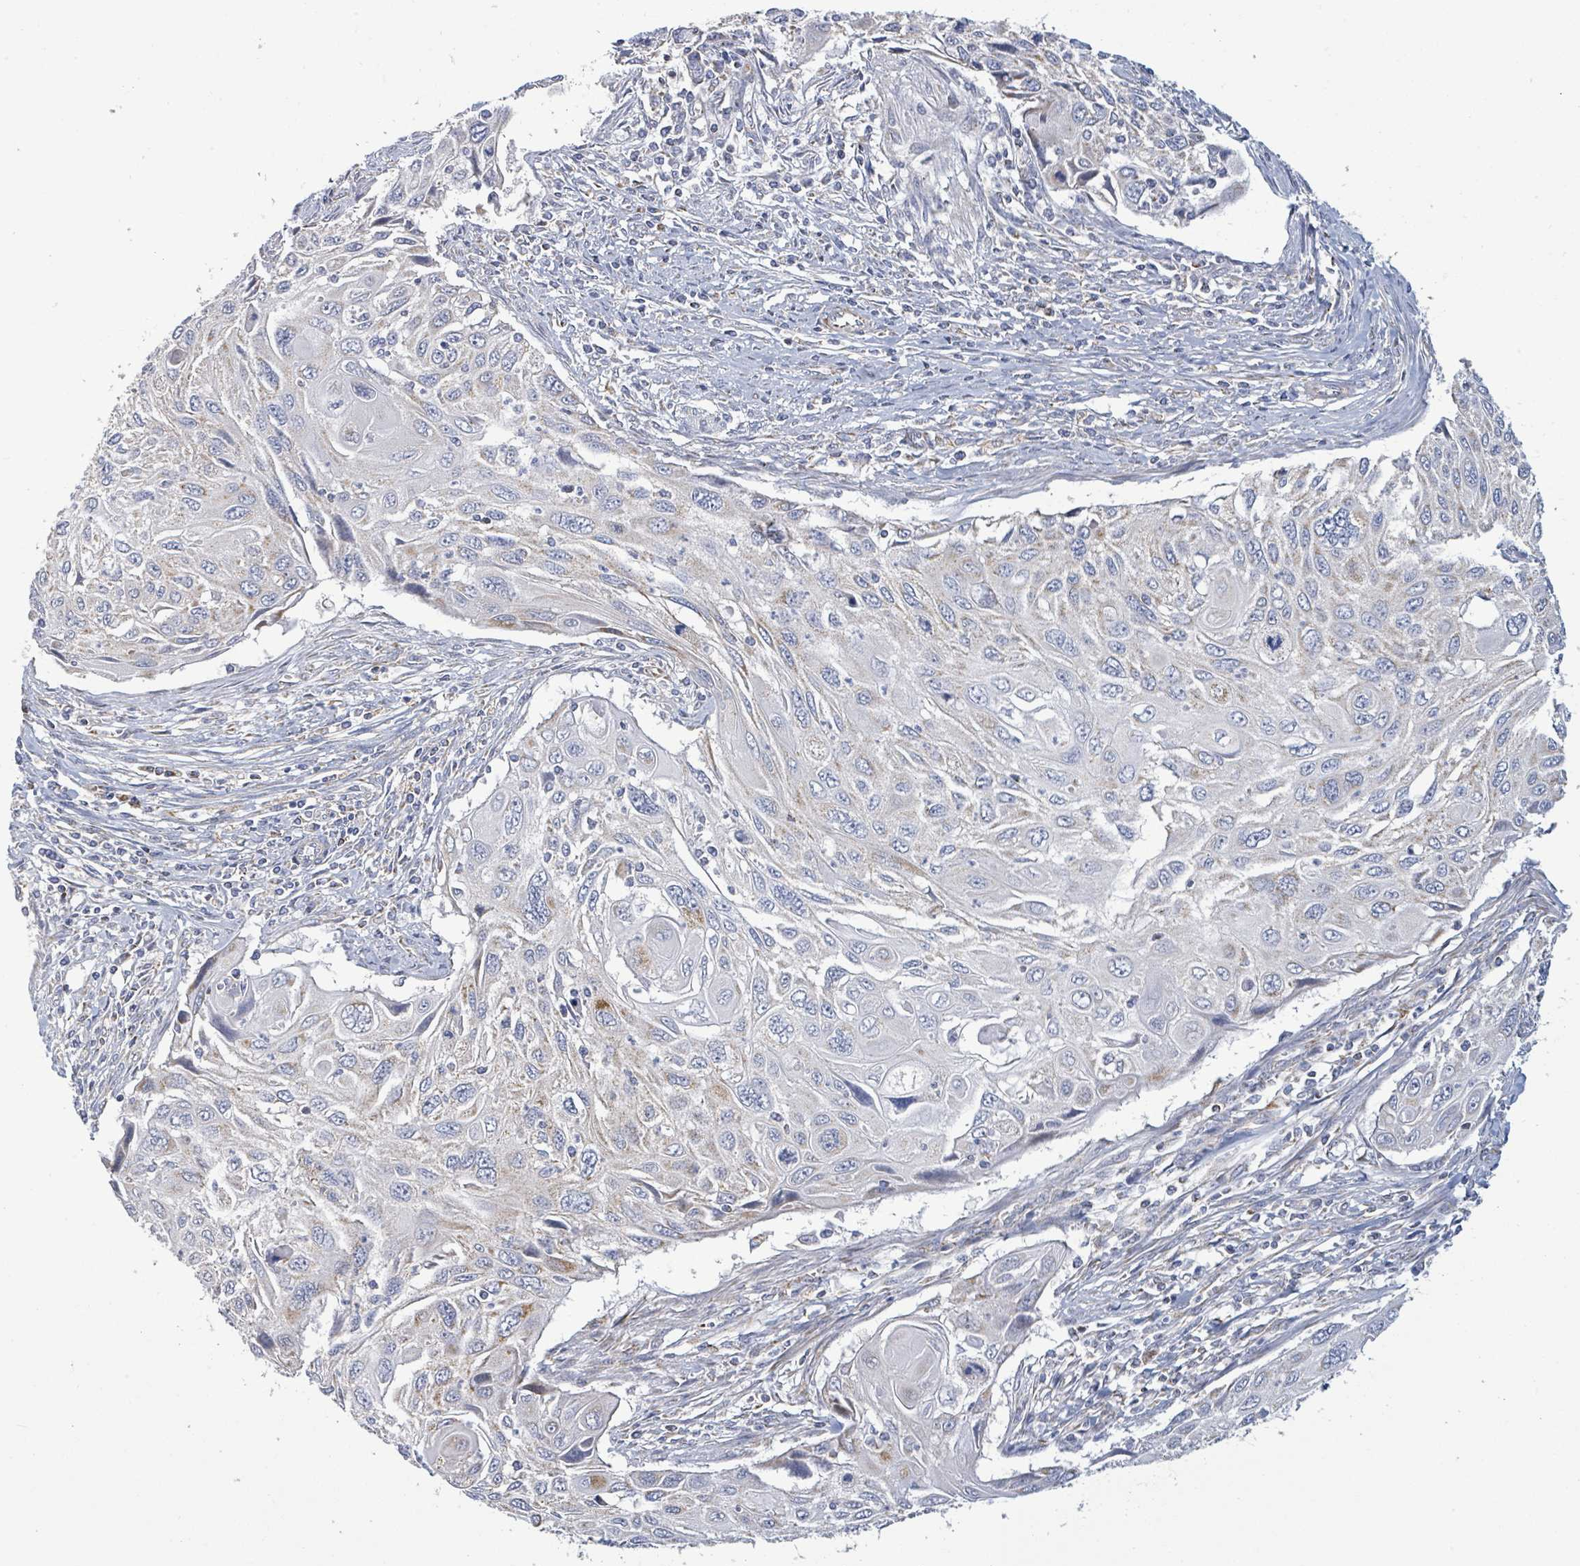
{"staining": {"intensity": "negative", "quantity": "none", "location": "none"}, "tissue": "cervical cancer", "cell_type": "Tumor cells", "image_type": "cancer", "snomed": [{"axis": "morphology", "description": "Squamous cell carcinoma, NOS"}, {"axis": "topography", "description": "Cervix"}], "caption": "Squamous cell carcinoma (cervical) was stained to show a protein in brown. There is no significant staining in tumor cells. (DAB (3,3'-diaminobenzidine) IHC, high magnification).", "gene": "SUCLG2", "patient": {"sex": "female", "age": 70}}